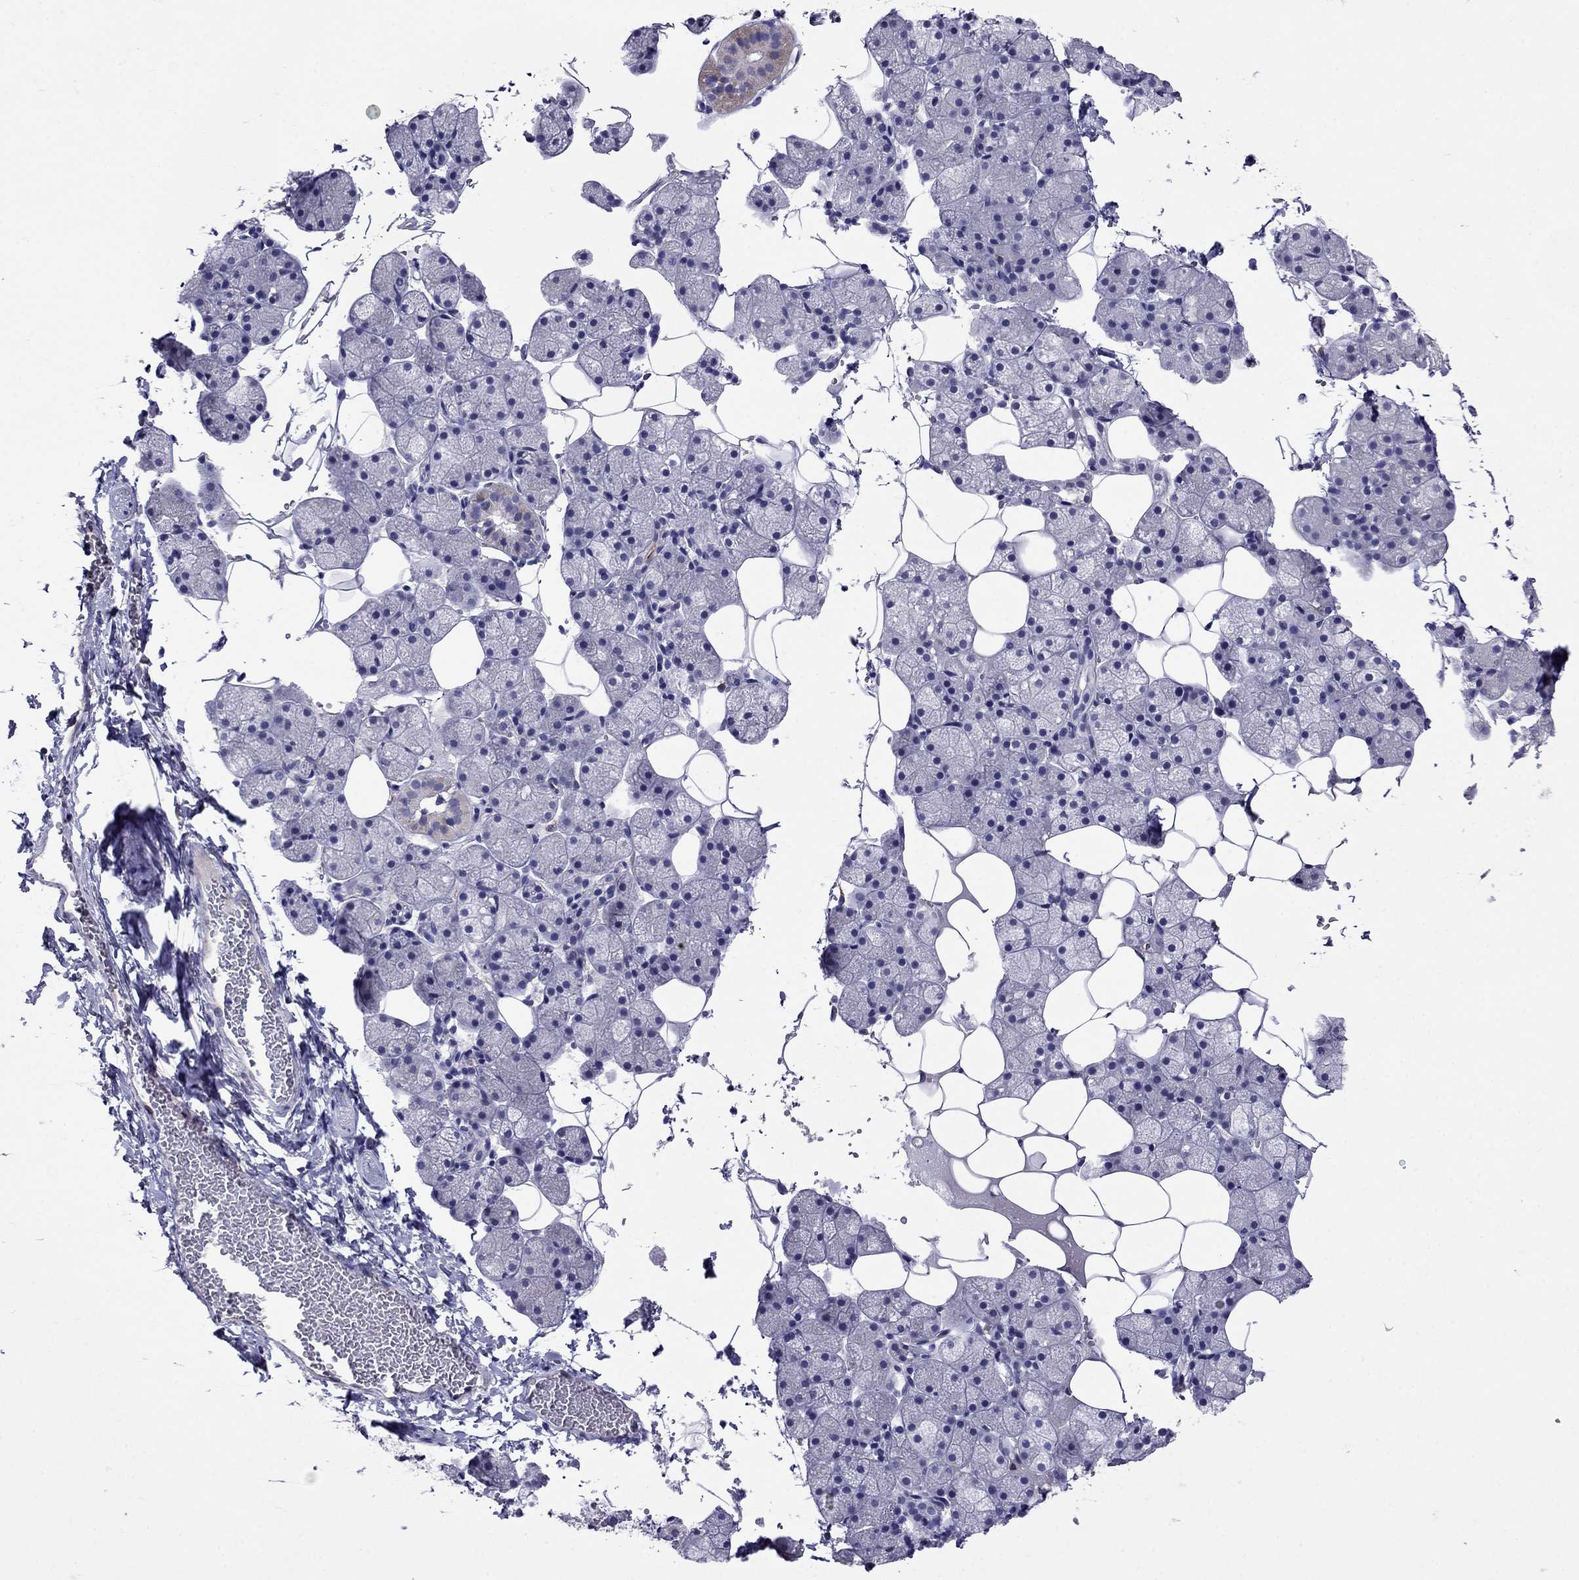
{"staining": {"intensity": "strong", "quantity": "<25%", "location": "cytoplasmic/membranous"}, "tissue": "salivary gland", "cell_type": "Glandular cells", "image_type": "normal", "snomed": [{"axis": "morphology", "description": "Normal tissue, NOS"}, {"axis": "topography", "description": "Salivary gland"}], "caption": "Protein expression analysis of normal human salivary gland reveals strong cytoplasmic/membranous expression in approximately <25% of glandular cells.", "gene": "SPINT4", "patient": {"sex": "male", "age": 38}}